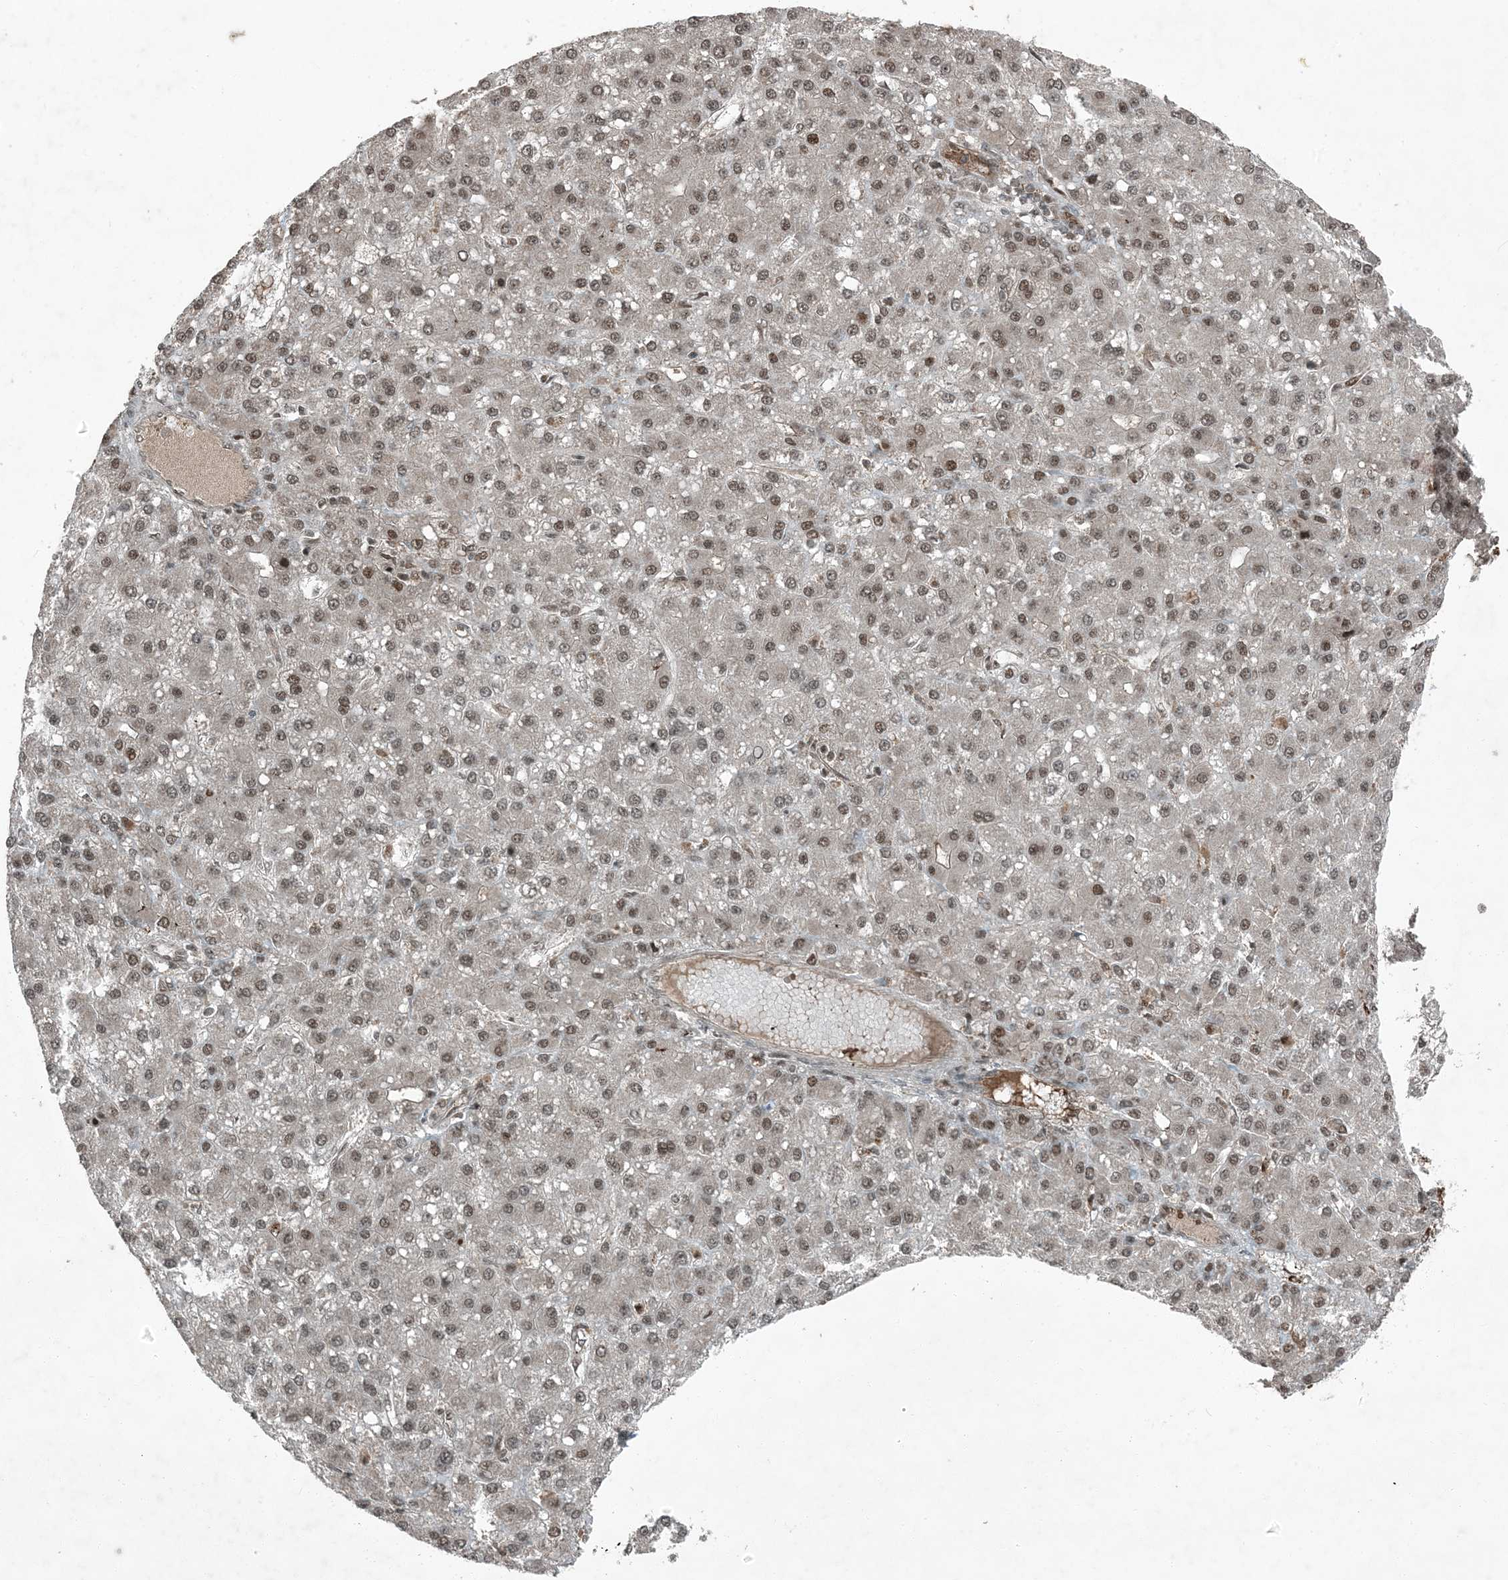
{"staining": {"intensity": "moderate", "quantity": ">75%", "location": "nuclear"}, "tissue": "liver cancer", "cell_type": "Tumor cells", "image_type": "cancer", "snomed": [{"axis": "morphology", "description": "Carcinoma, Hepatocellular, NOS"}, {"axis": "topography", "description": "Liver"}], "caption": "About >75% of tumor cells in human hepatocellular carcinoma (liver) demonstrate moderate nuclear protein expression as visualized by brown immunohistochemical staining.", "gene": "TRAPPC12", "patient": {"sex": "male", "age": 67}}